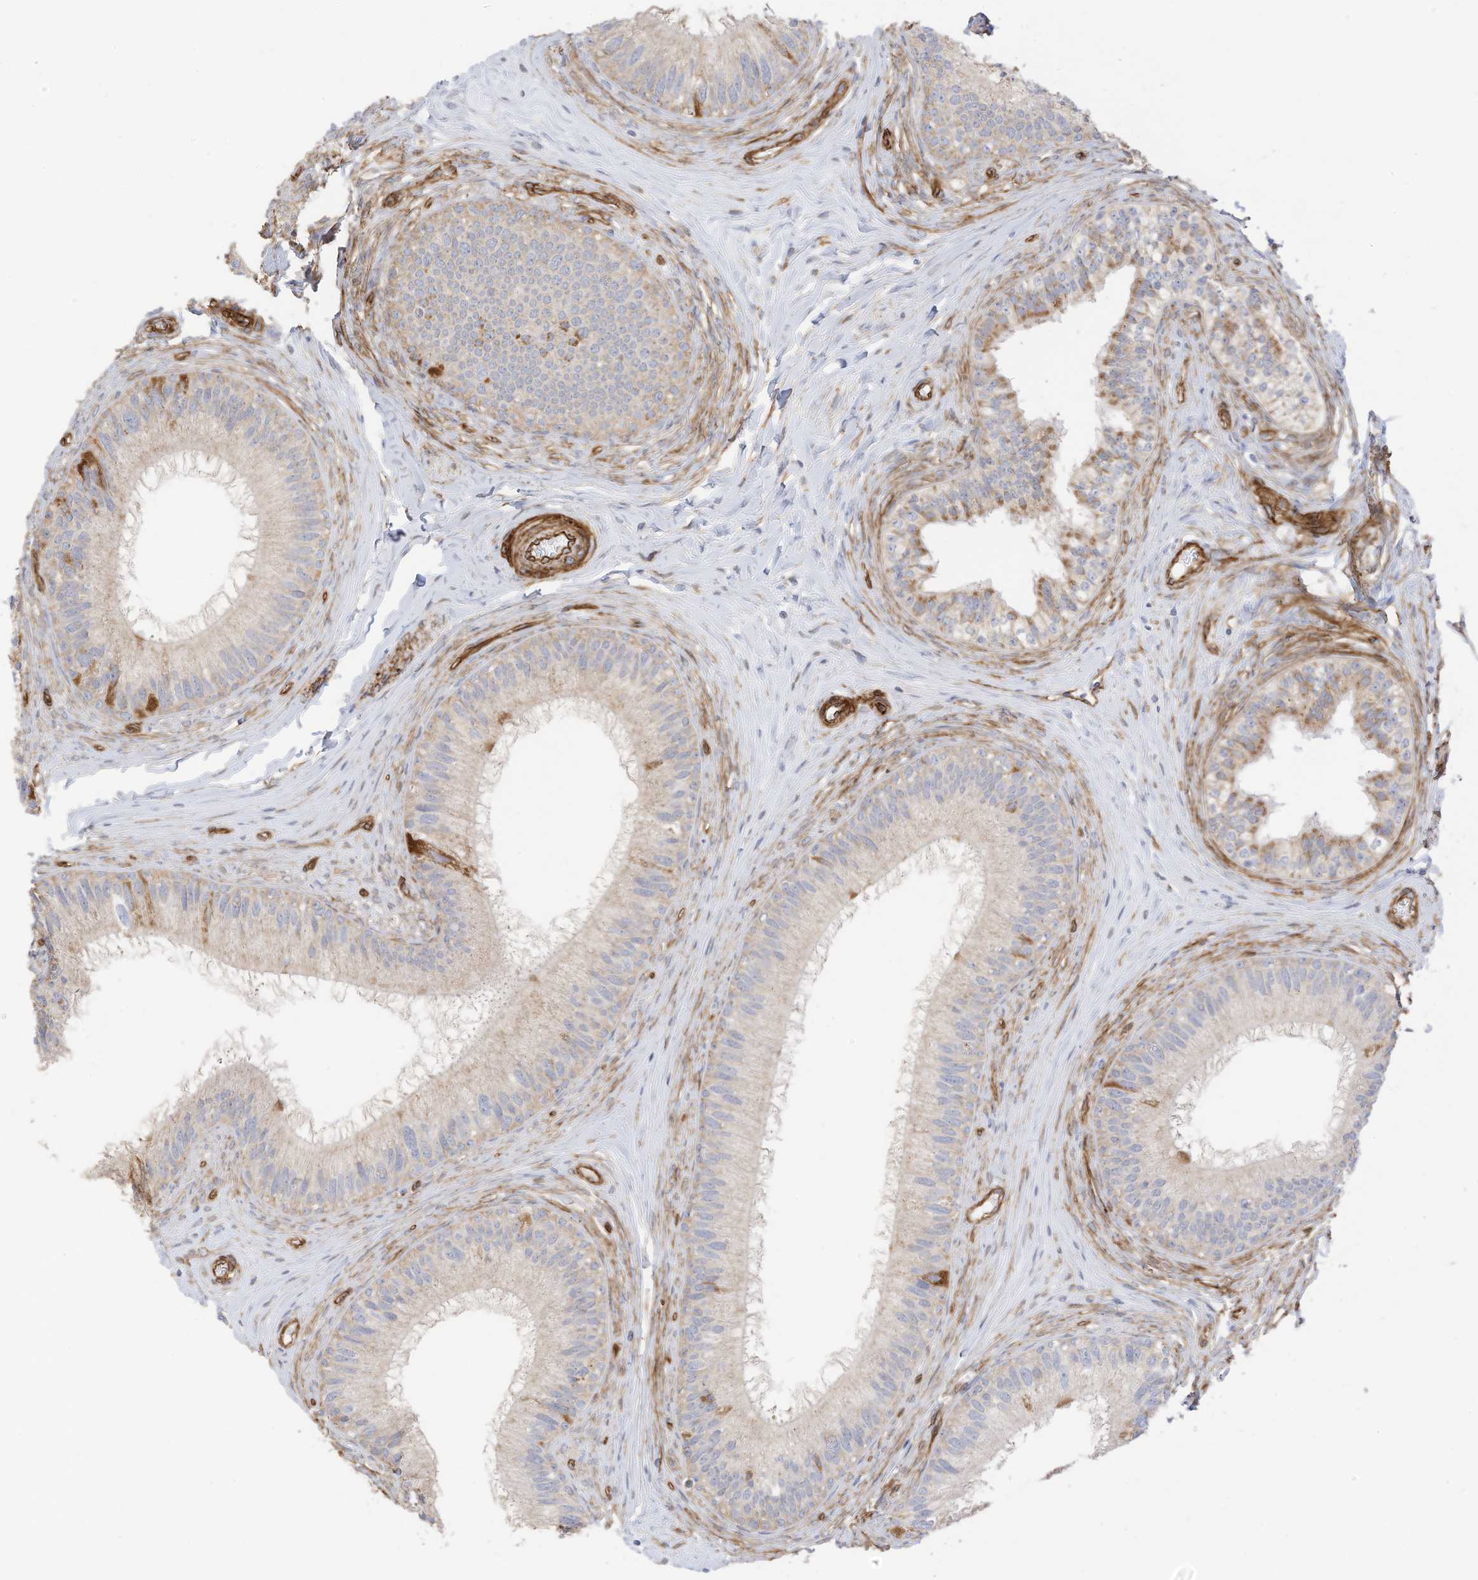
{"staining": {"intensity": "negative", "quantity": "none", "location": "none"}, "tissue": "epididymis", "cell_type": "Glandular cells", "image_type": "normal", "snomed": [{"axis": "morphology", "description": "Normal tissue, NOS"}, {"axis": "topography", "description": "Epididymis"}], "caption": "A high-resolution image shows IHC staining of benign epididymis, which displays no significant staining in glandular cells.", "gene": "ABCB7", "patient": {"sex": "male", "age": 27}}